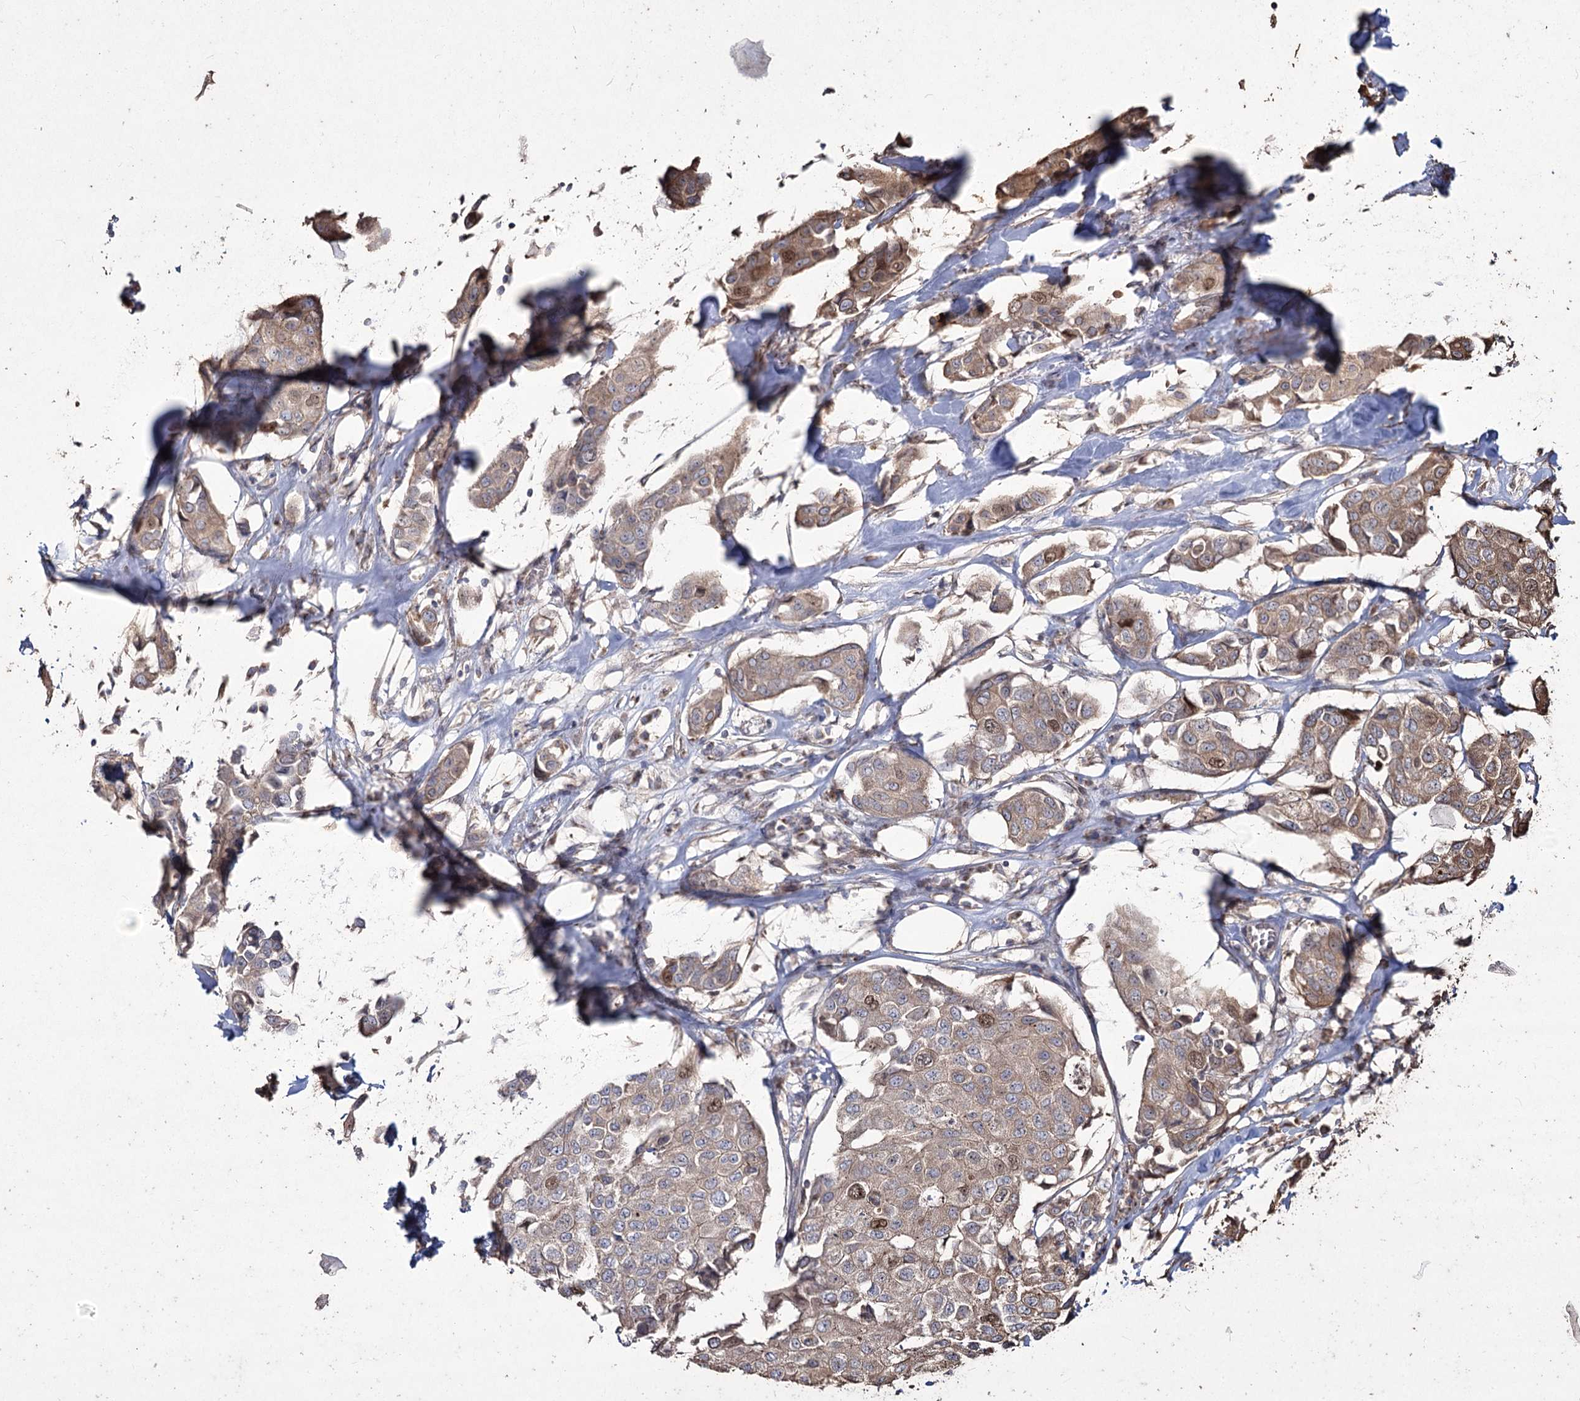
{"staining": {"intensity": "moderate", "quantity": "<25%", "location": "nuclear"}, "tissue": "breast cancer", "cell_type": "Tumor cells", "image_type": "cancer", "snomed": [{"axis": "morphology", "description": "Duct carcinoma"}, {"axis": "topography", "description": "Breast"}], "caption": "Breast cancer stained with a protein marker shows moderate staining in tumor cells.", "gene": "PRC1", "patient": {"sex": "female", "age": 80}}